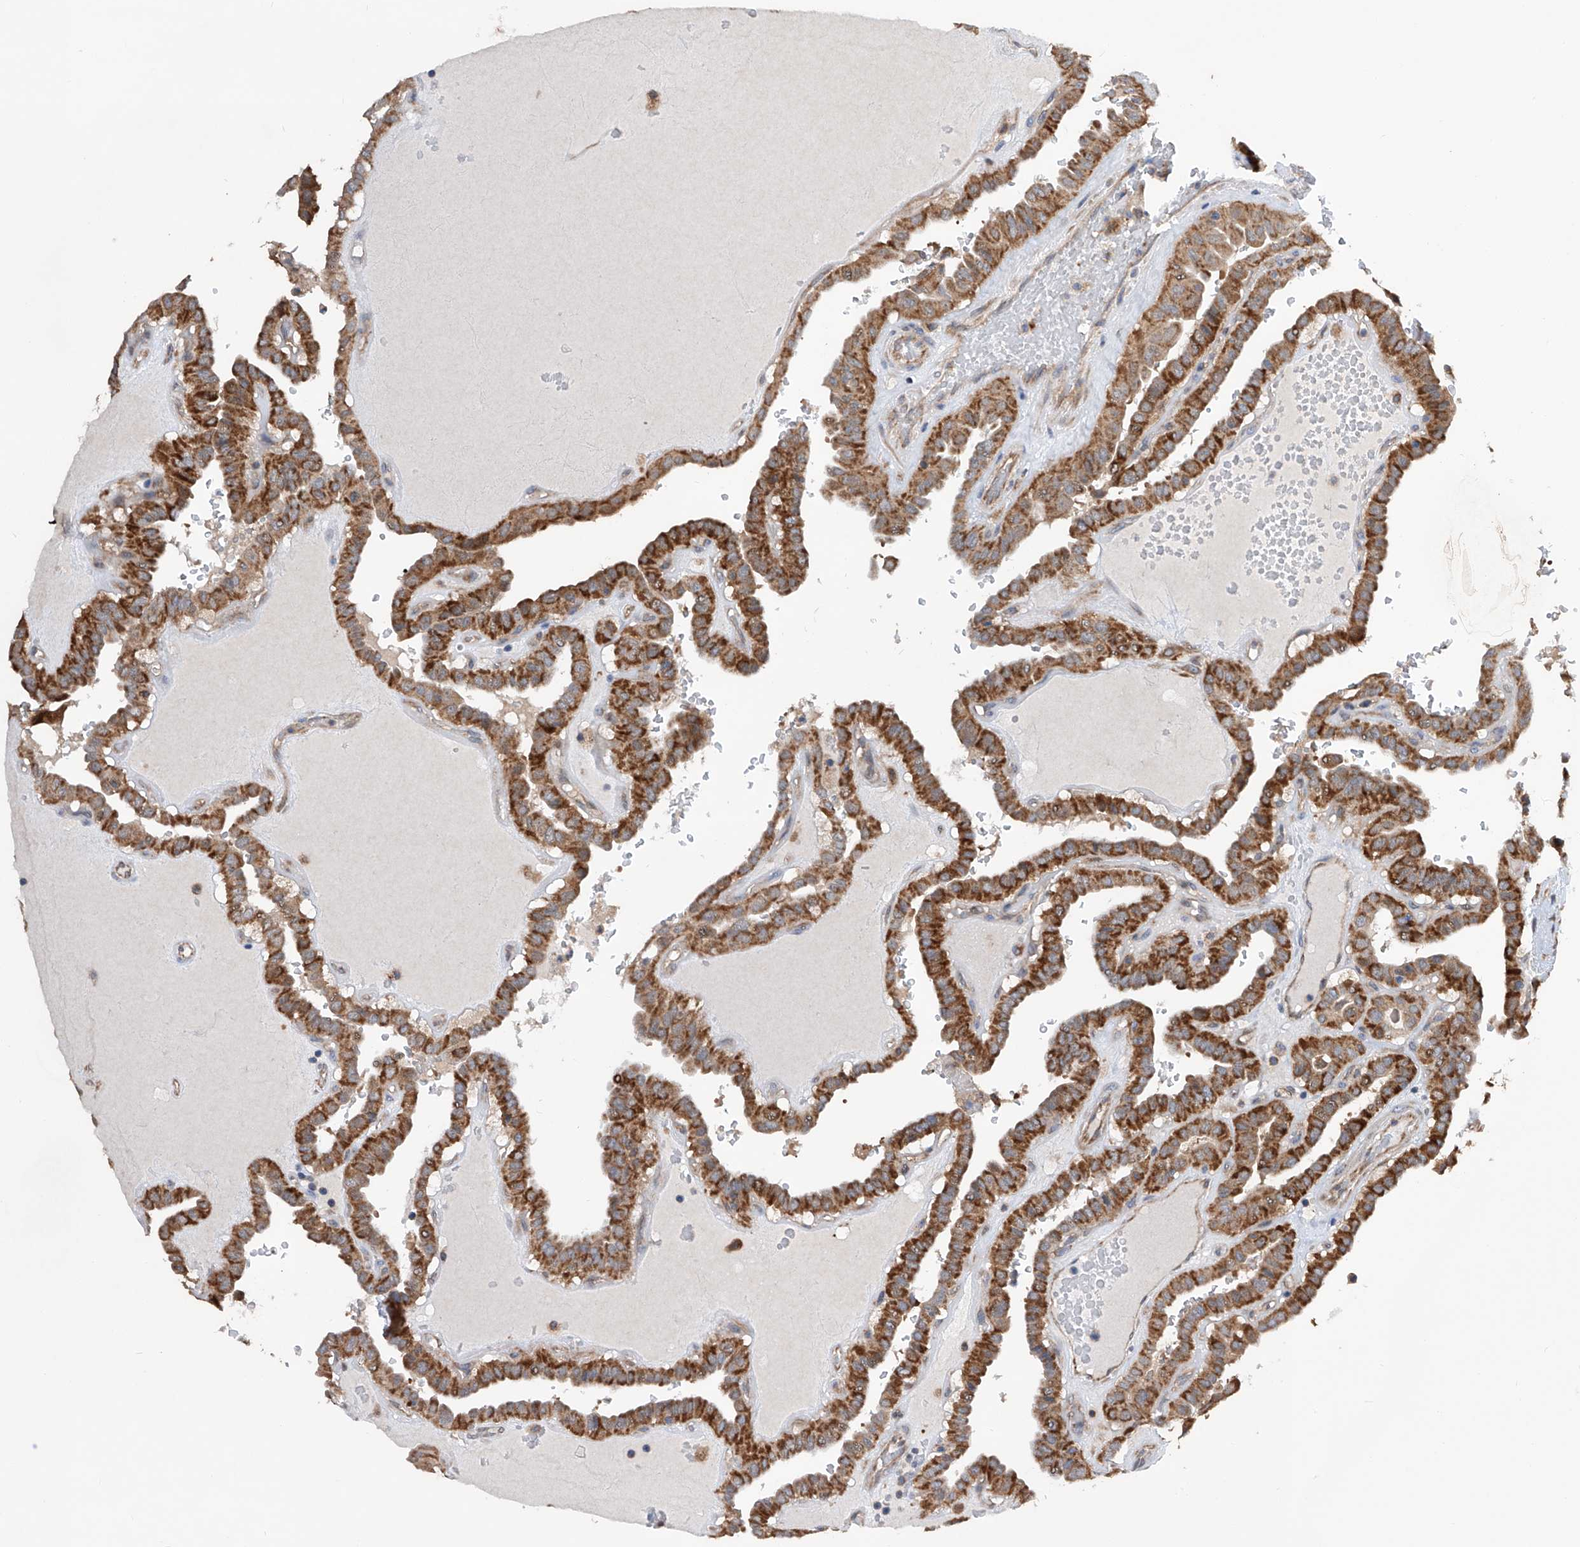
{"staining": {"intensity": "moderate", "quantity": ">75%", "location": "cytoplasmic/membranous"}, "tissue": "thyroid cancer", "cell_type": "Tumor cells", "image_type": "cancer", "snomed": [{"axis": "morphology", "description": "Papillary adenocarcinoma, NOS"}, {"axis": "topography", "description": "Thyroid gland"}], "caption": "Papillary adenocarcinoma (thyroid) was stained to show a protein in brown. There is medium levels of moderate cytoplasmic/membranous positivity in approximately >75% of tumor cells.", "gene": "SPATA20", "patient": {"sex": "male", "age": 77}}